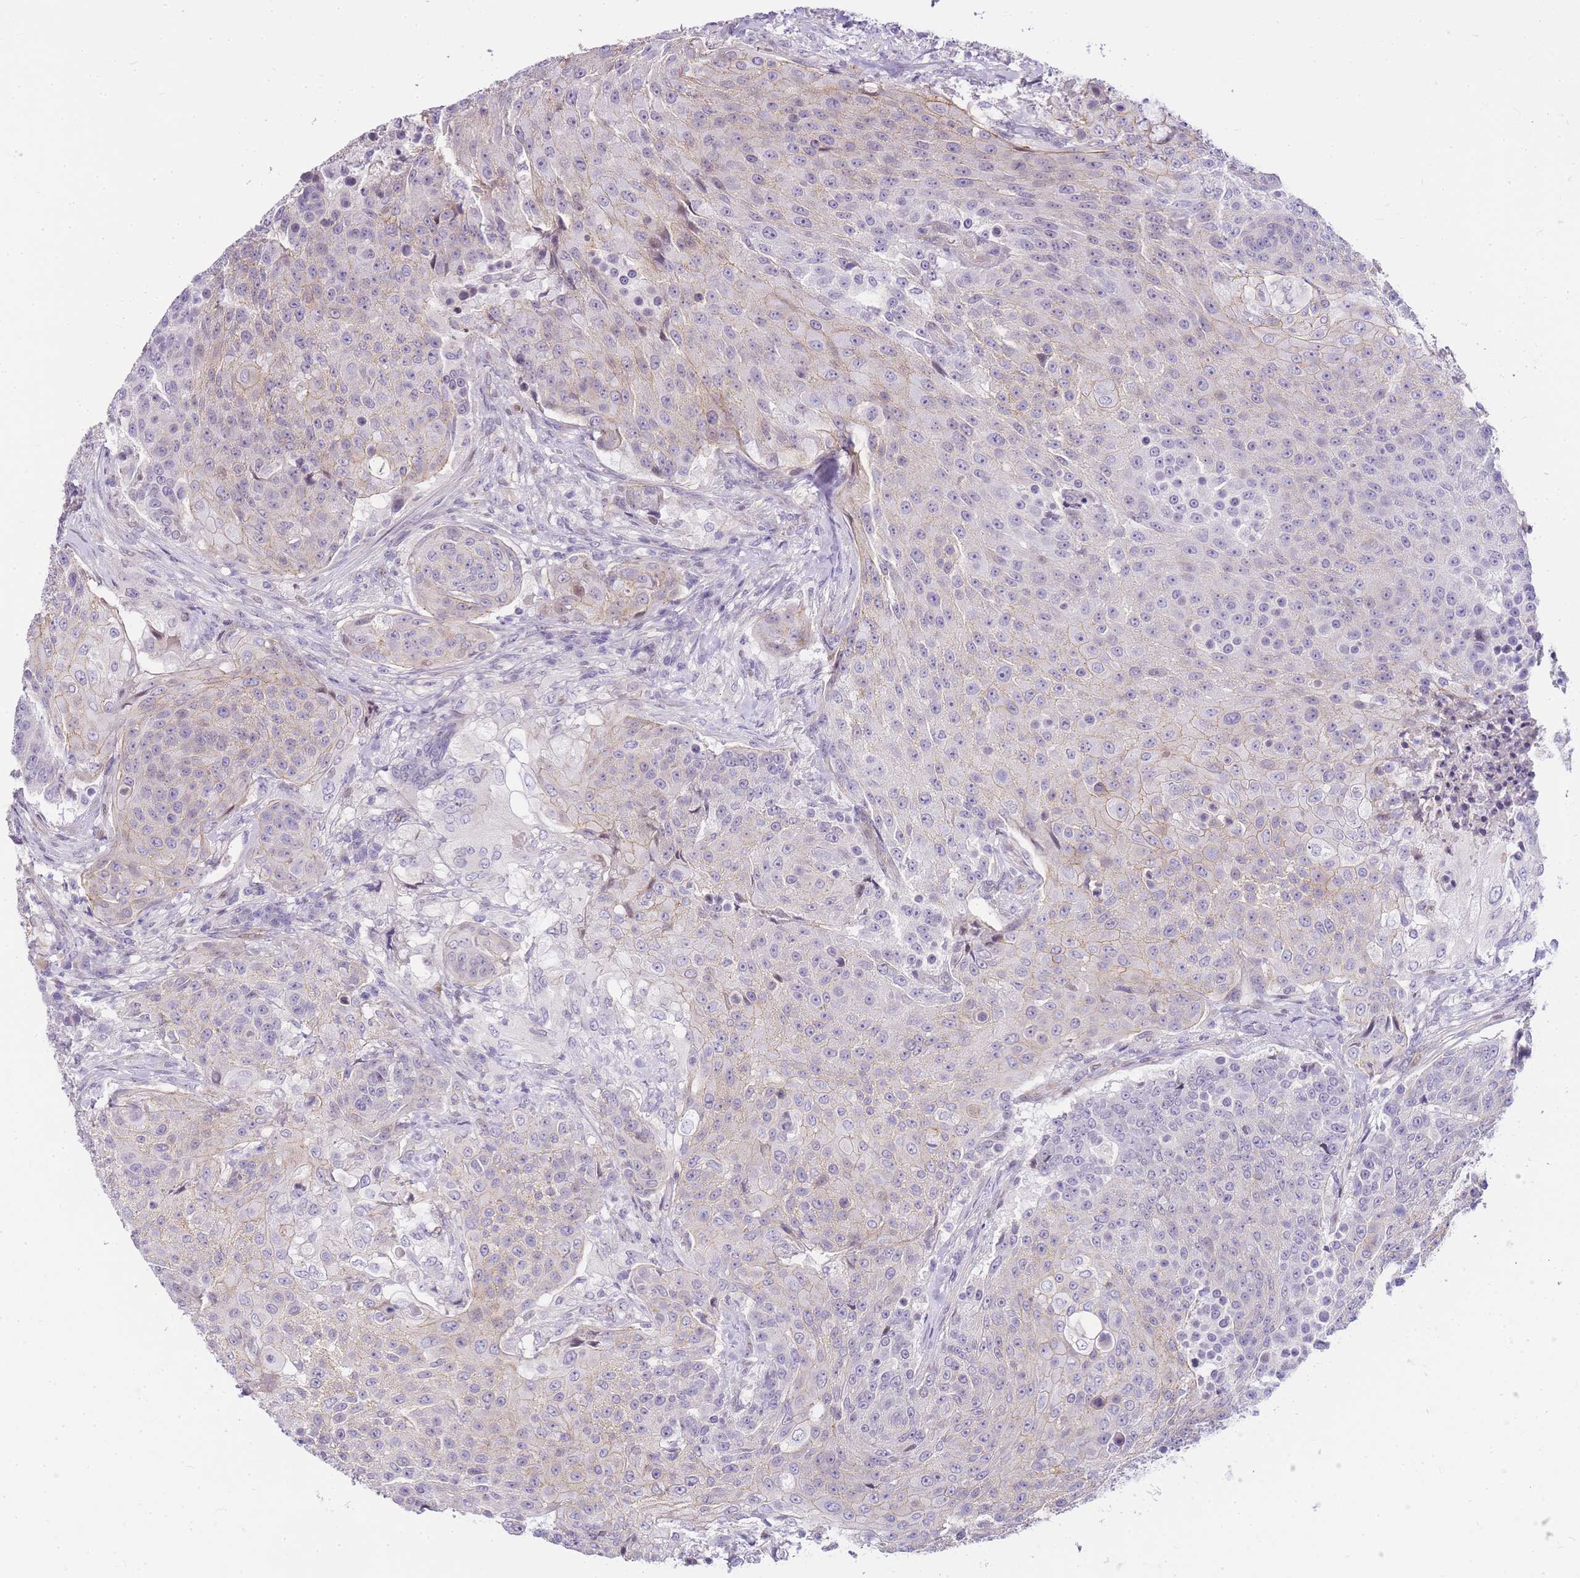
{"staining": {"intensity": "weak", "quantity": "<25%", "location": "cytoplasmic/membranous"}, "tissue": "urothelial cancer", "cell_type": "Tumor cells", "image_type": "cancer", "snomed": [{"axis": "morphology", "description": "Urothelial carcinoma, High grade"}, {"axis": "topography", "description": "Urinary bladder"}], "caption": "This is an IHC photomicrograph of human high-grade urothelial carcinoma. There is no expression in tumor cells.", "gene": "CLBA1", "patient": {"sex": "female", "age": 63}}